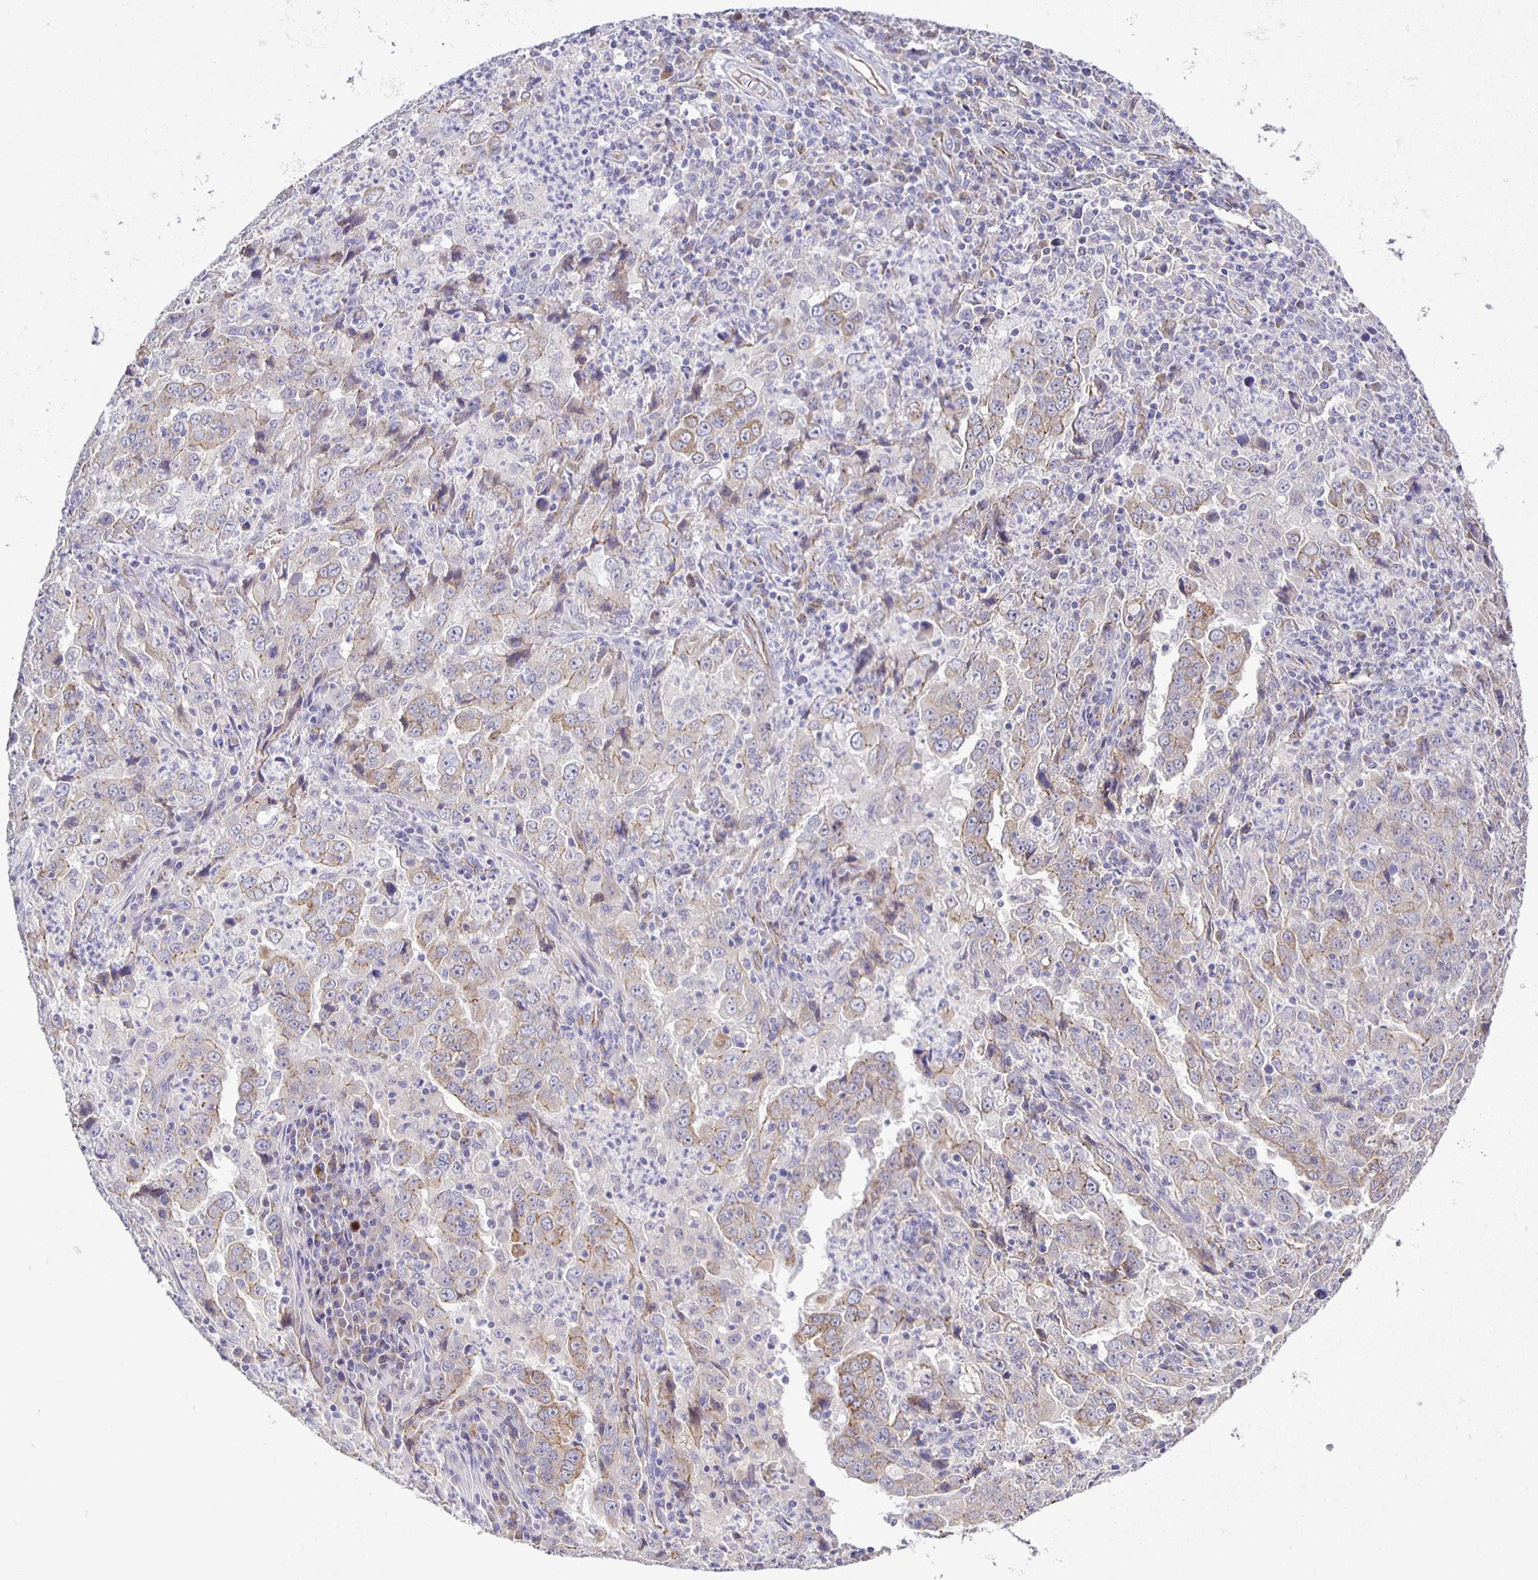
{"staining": {"intensity": "moderate", "quantity": "25%-75%", "location": "cytoplasmic/membranous"}, "tissue": "lung cancer", "cell_type": "Tumor cells", "image_type": "cancer", "snomed": [{"axis": "morphology", "description": "Adenocarcinoma, NOS"}, {"axis": "topography", "description": "Lung"}], "caption": "Protein analysis of lung adenocarcinoma tissue shows moderate cytoplasmic/membranous expression in approximately 25%-75% of tumor cells.", "gene": "JMJD4", "patient": {"sex": "male", "age": 67}}